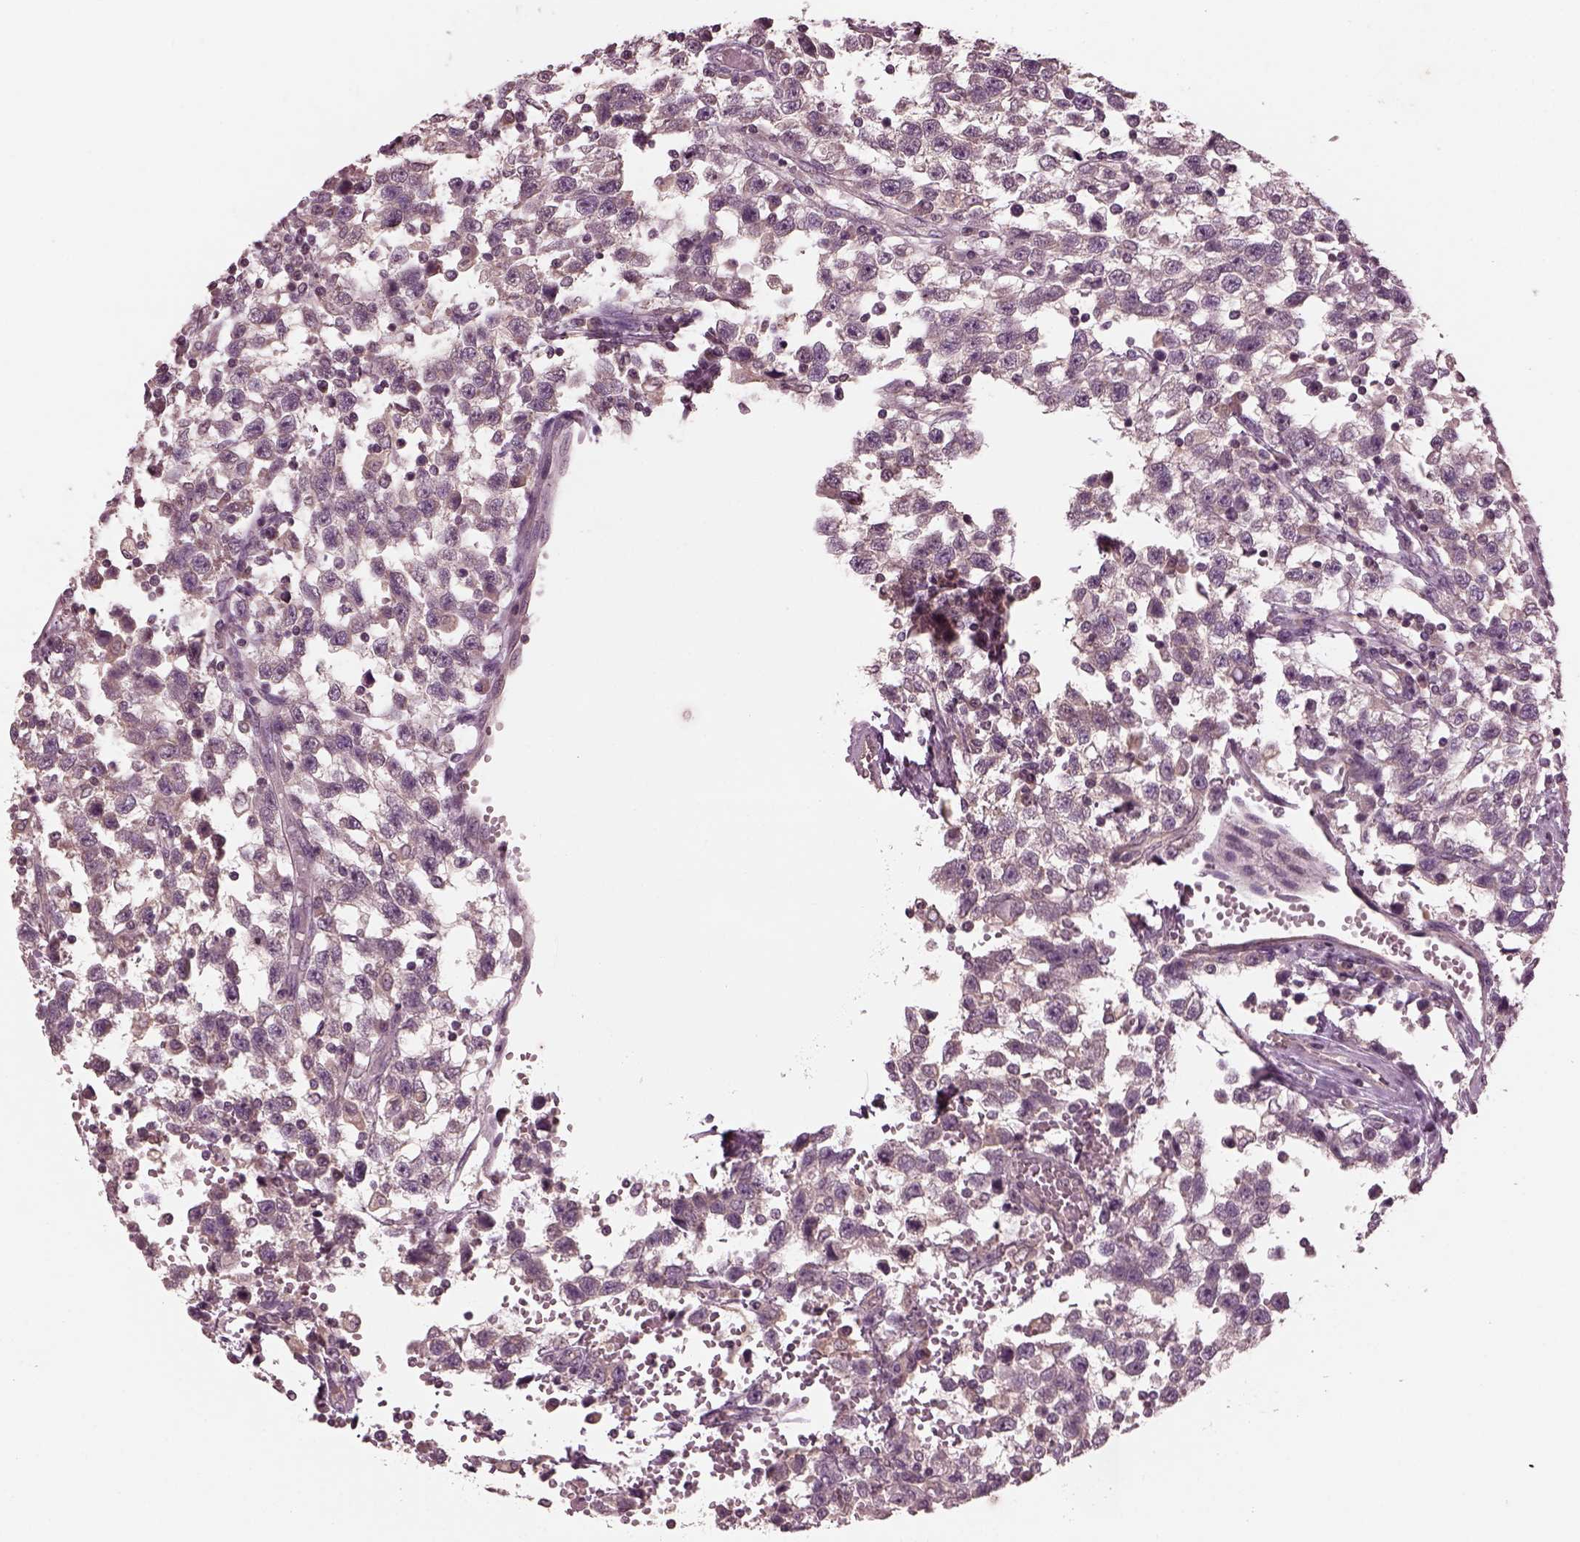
{"staining": {"intensity": "negative", "quantity": "none", "location": "none"}, "tissue": "testis cancer", "cell_type": "Tumor cells", "image_type": "cancer", "snomed": [{"axis": "morphology", "description": "Seminoma, NOS"}, {"axis": "topography", "description": "Testis"}], "caption": "This photomicrograph is of testis cancer stained with IHC to label a protein in brown with the nuclei are counter-stained blue. There is no expression in tumor cells.", "gene": "PORCN", "patient": {"sex": "male", "age": 34}}